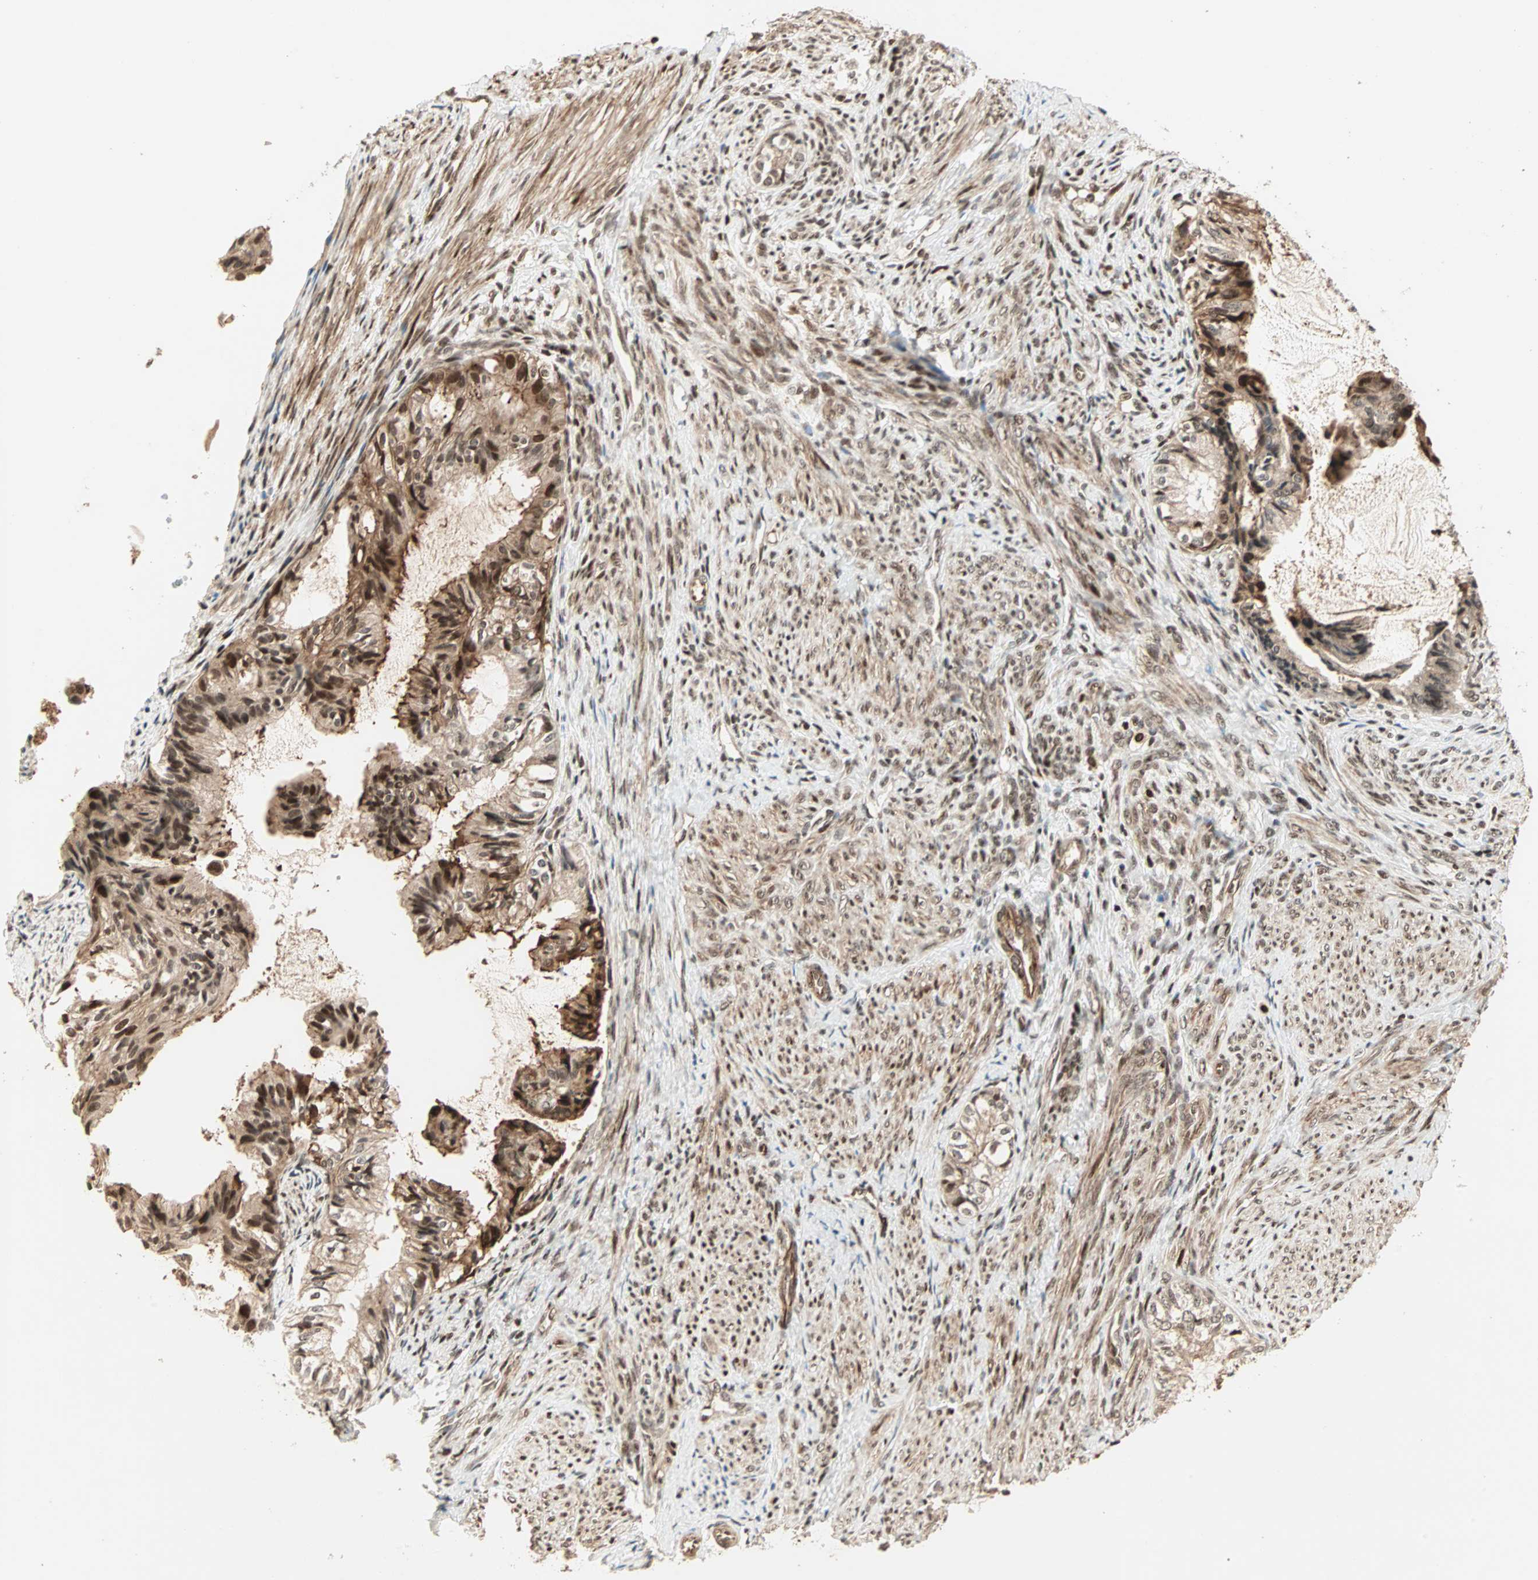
{"staining": {"intensity": "moderate", "quantity": ">75%", "location": "cytoplasmic/membranous,nuclear"}, "tissue": "cervical cancer", "cell_type": "Tumor cells", "image_type": "cancer", "snomed": [{"axis": "morphology", "description": "Normal tissue, NOS"}, {"axis": "morphology", "description": "Adenocarcinoma, NOS"}, {"axis": "topography", "description": "Cervix"}, {"axis": "topography", "description": "Endometrium"}], "caption": "This is a photomicrograph of IHC staining of adenocarcinoma (cervical), which shows moderate staining in the cytoplasmic/membranous and nuclear of tumor cells.", "gene": "ZBED9", "patient": {"sex": "female", "age": 86}}